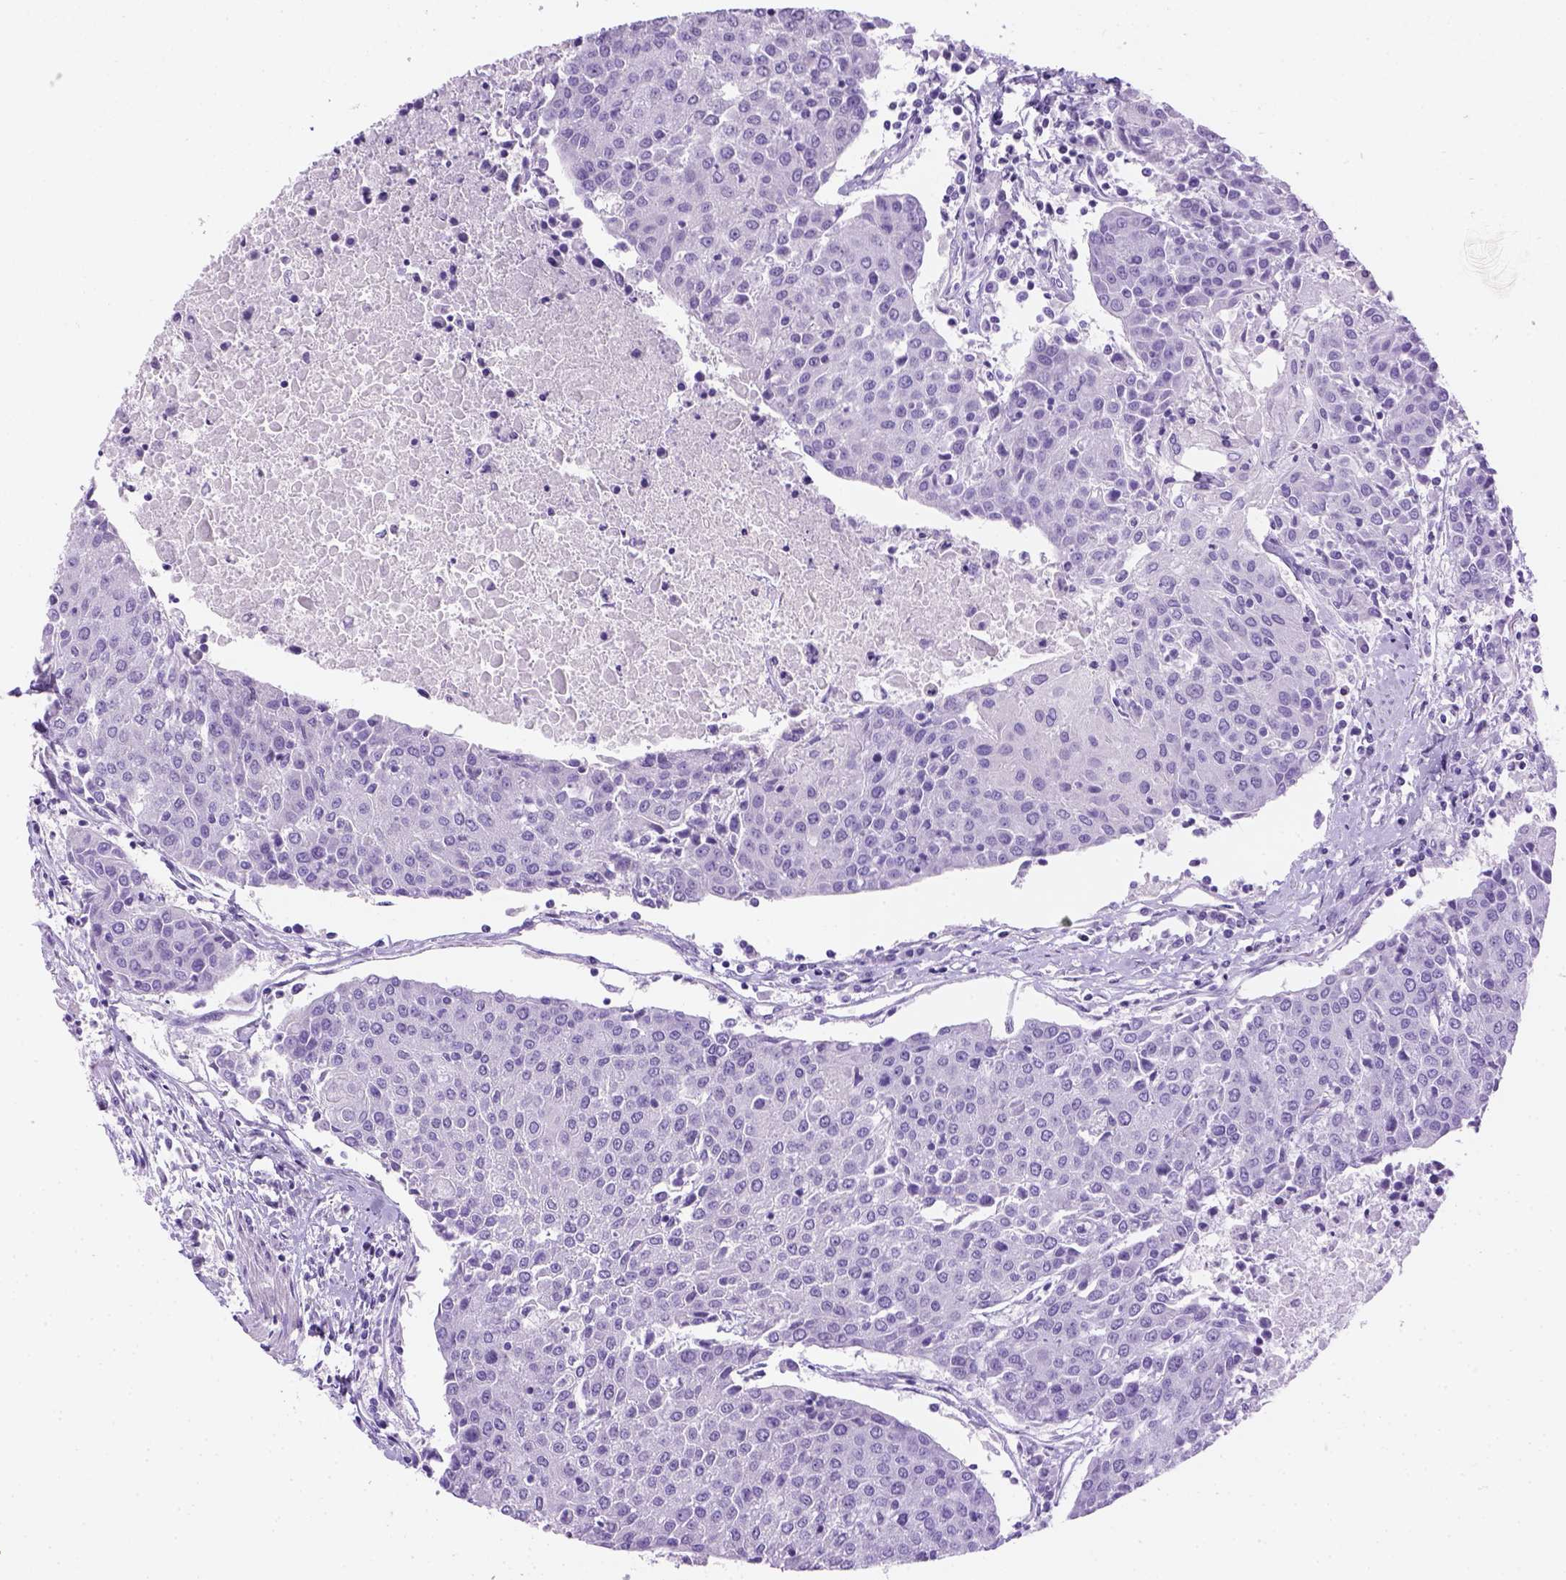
{"staining": {"intensity": "negative", "quantity": "none", "location": "none"}, "tissue": "urothelial cancer", "cell_type": "Tumor cells", "image_type": "cancer", "snomed": [{"axis": "morphology", "description": "Urothelial carcinoma, High grade"}, {"axis": "topography", "description": "Urinary bladder"}], "caption": "This is a micrograph of immunohistochemistry staining of high-grade urothelial carcinoma, which shows no staining in tumor cells. (IHC, brightfield microscopy, high magnification).", "gene": "TMEM38A", "patient": {"sex": "female", "age": 85}}